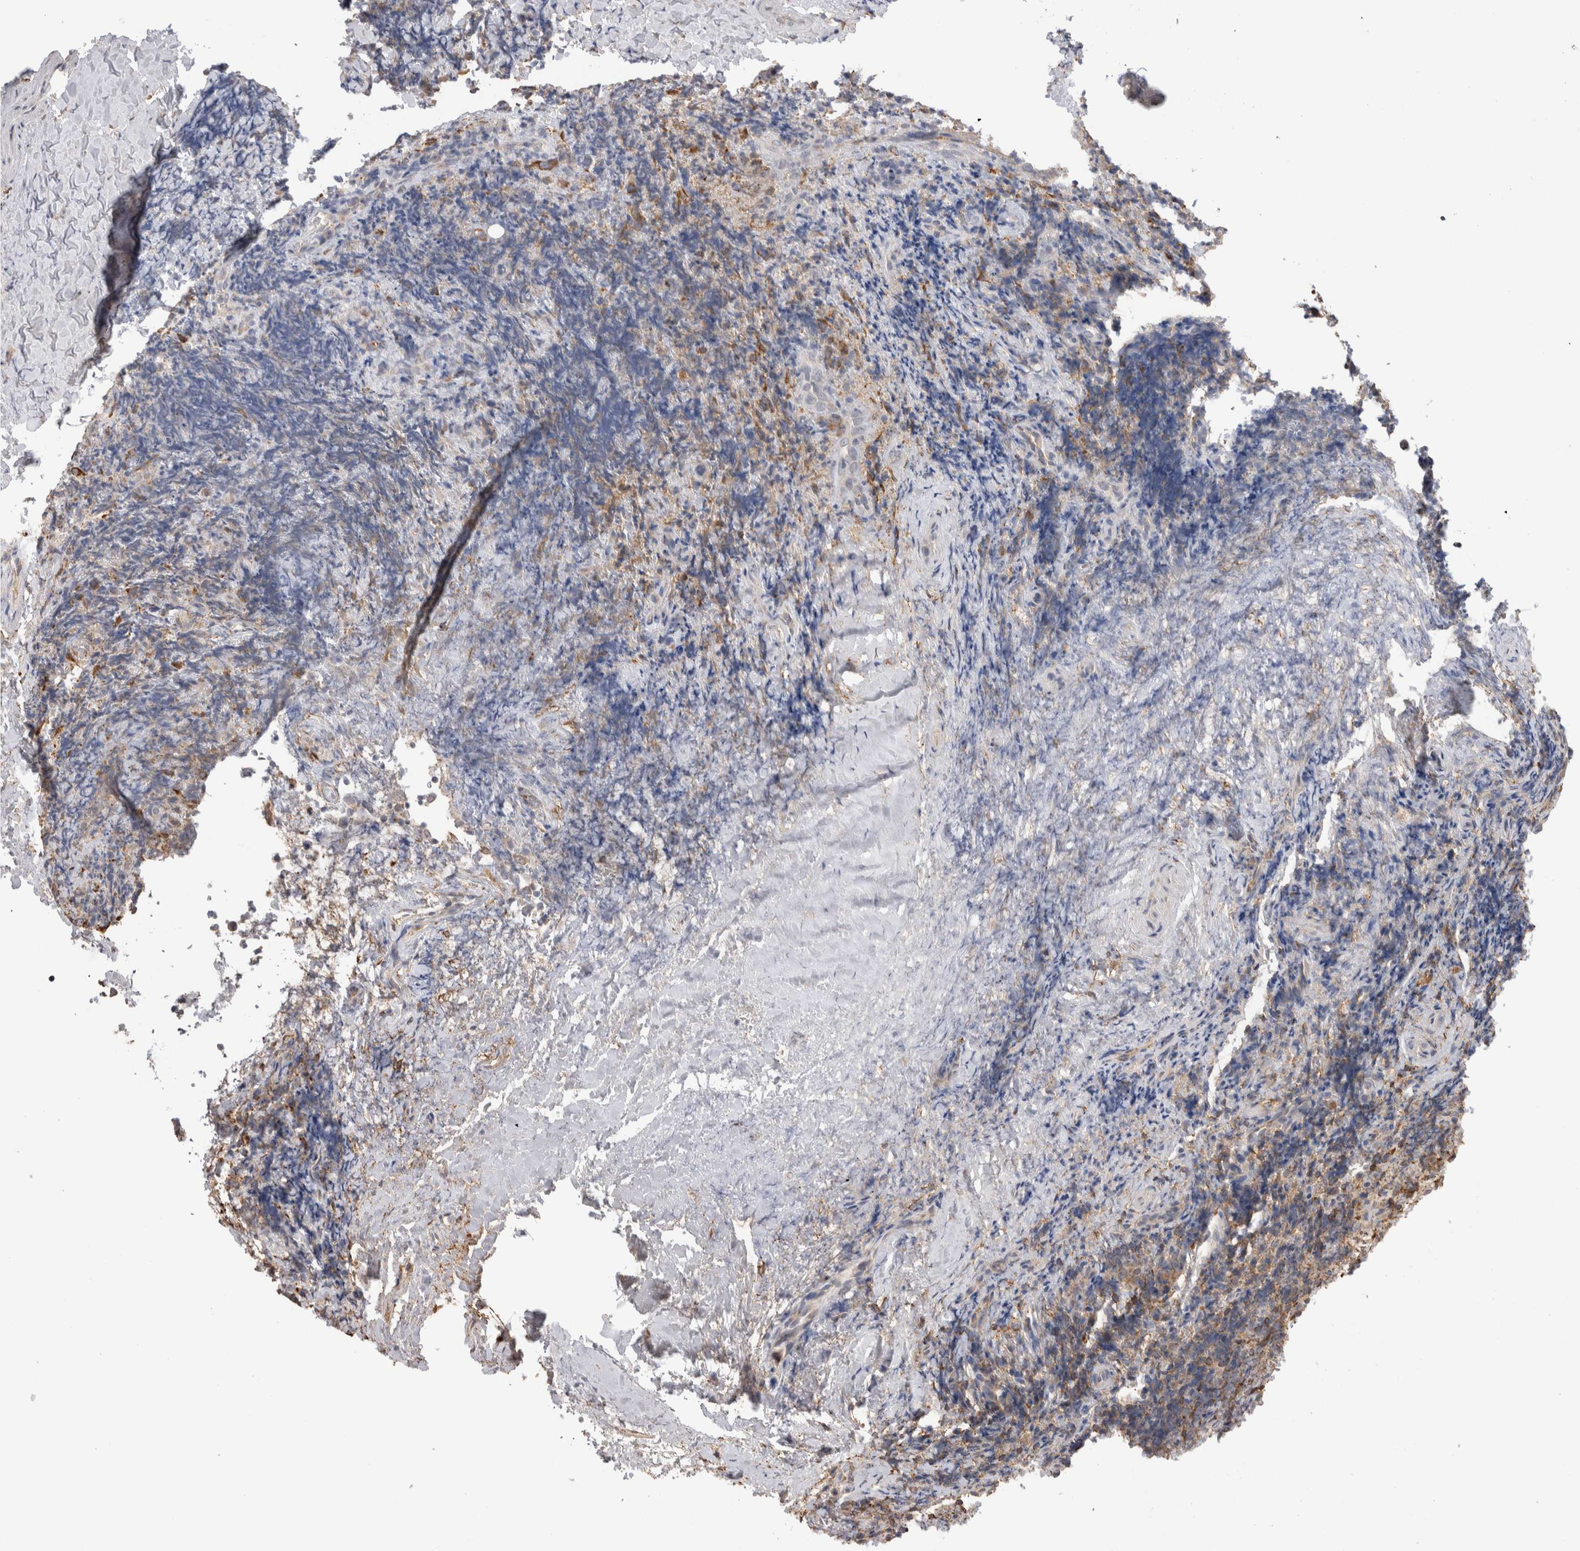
{"staining": {"intensity": "weak", "quantity": "<25%", "location": "cytoplasmic/membranous"}, "tissue": "lymphoma", "cell_type": "Tumor cells", "image_type": "cancer", "snomed": [{"axis": "morphology", "description": "Malignant lymphoma, non-Hodgkin's type, High grade"}, {"axis": "topography", "description": "Tonsil"}], "caption": "An image of lymphoma stained for a protein demonstrates no brown staining in tumor cells.", "gene": "LRPAP1", "patient": {"sex": "female", "age": 36}}